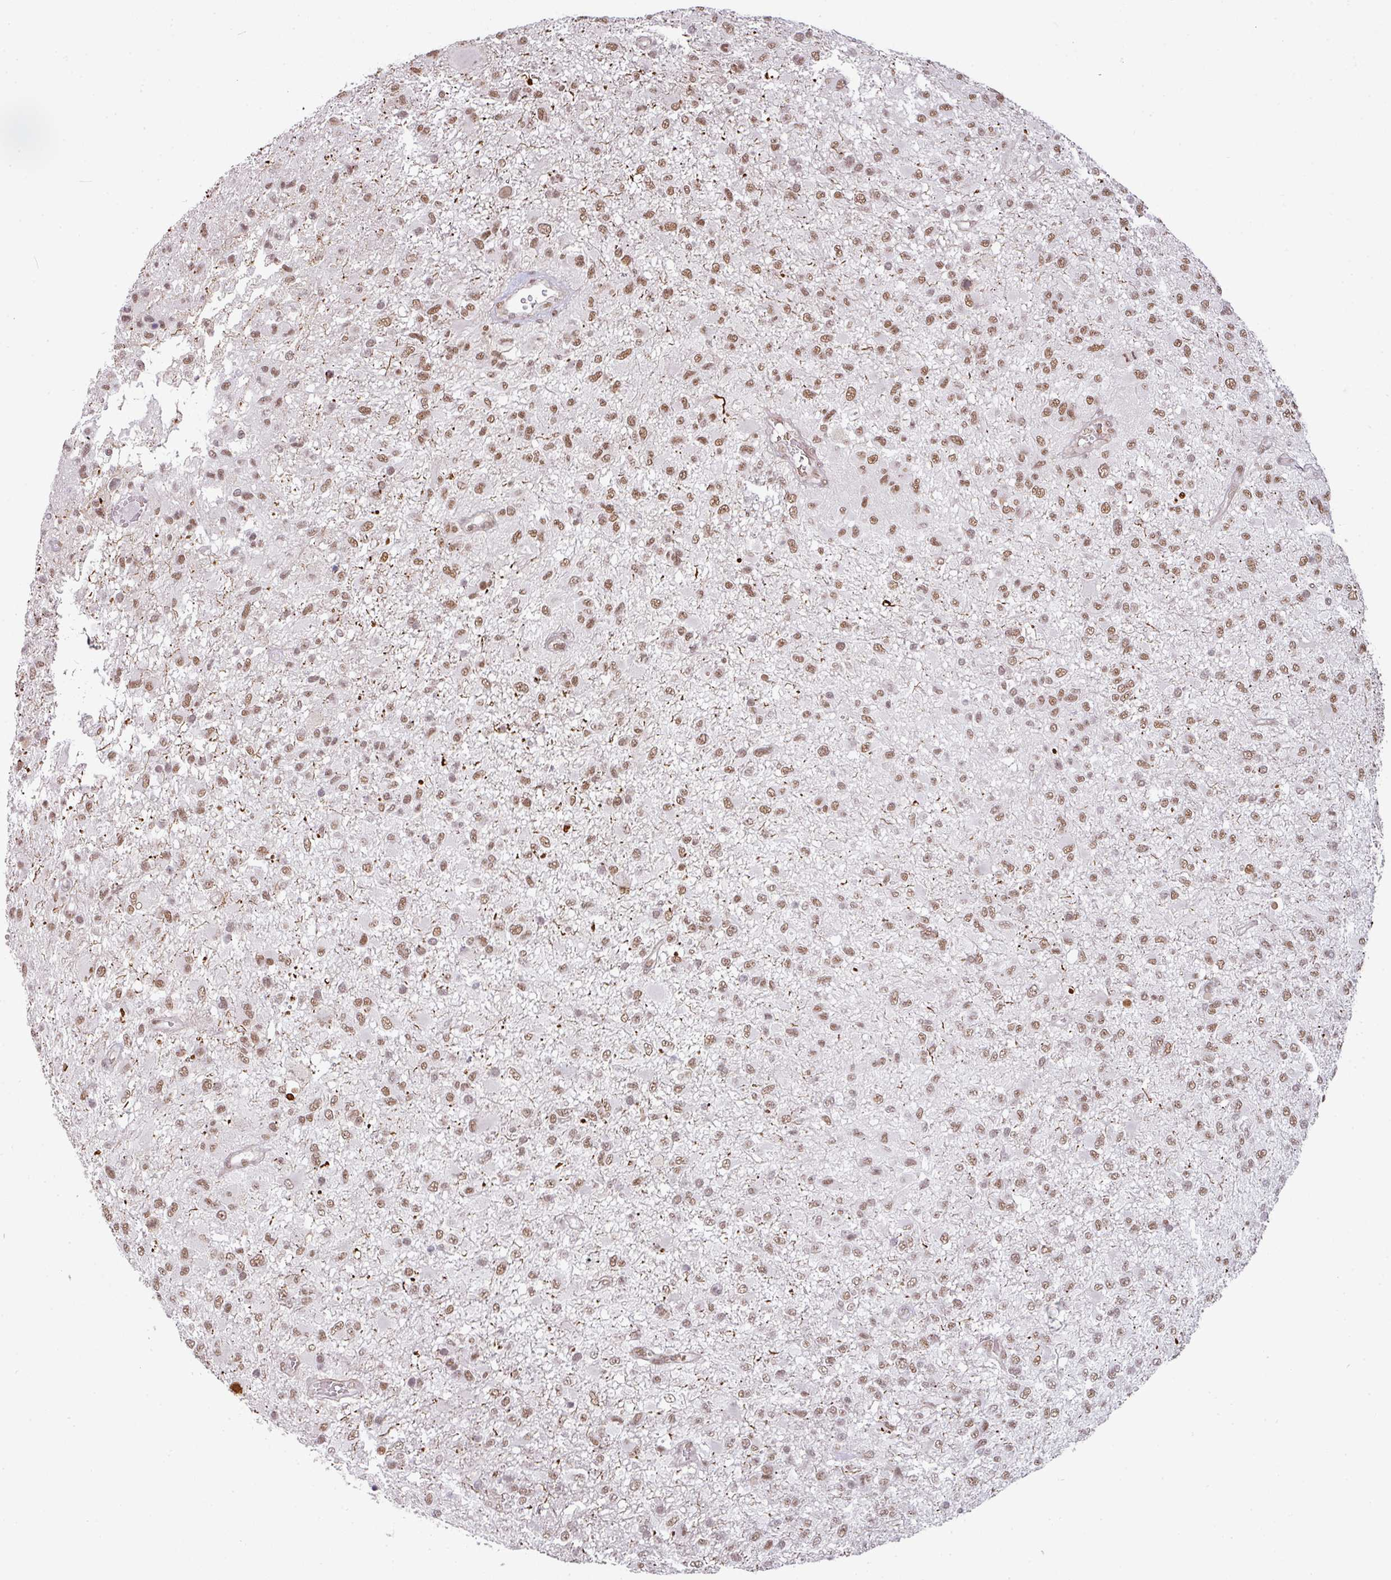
{"staining": {"intensity": "moderate", "quantity": ">75%", "location": "nuclear"}, "tissue": "glioma", "cell_type": "Tumor cells", "image_type": "cancer", "snomed": [{"axis": "morphology", "description": "Glioma, malignant, High grade"}, {"axis": "topography", "description": "Brain"}], "caption": "Protein staining demonstrates moderate nuclear positivity in approximately >75% of tumor cells in glioma. (Brightfield microscopy of DAB IHC at high magnification).", "gene": "NCOA5", "patient": {"sex": "female", "age": 74}}